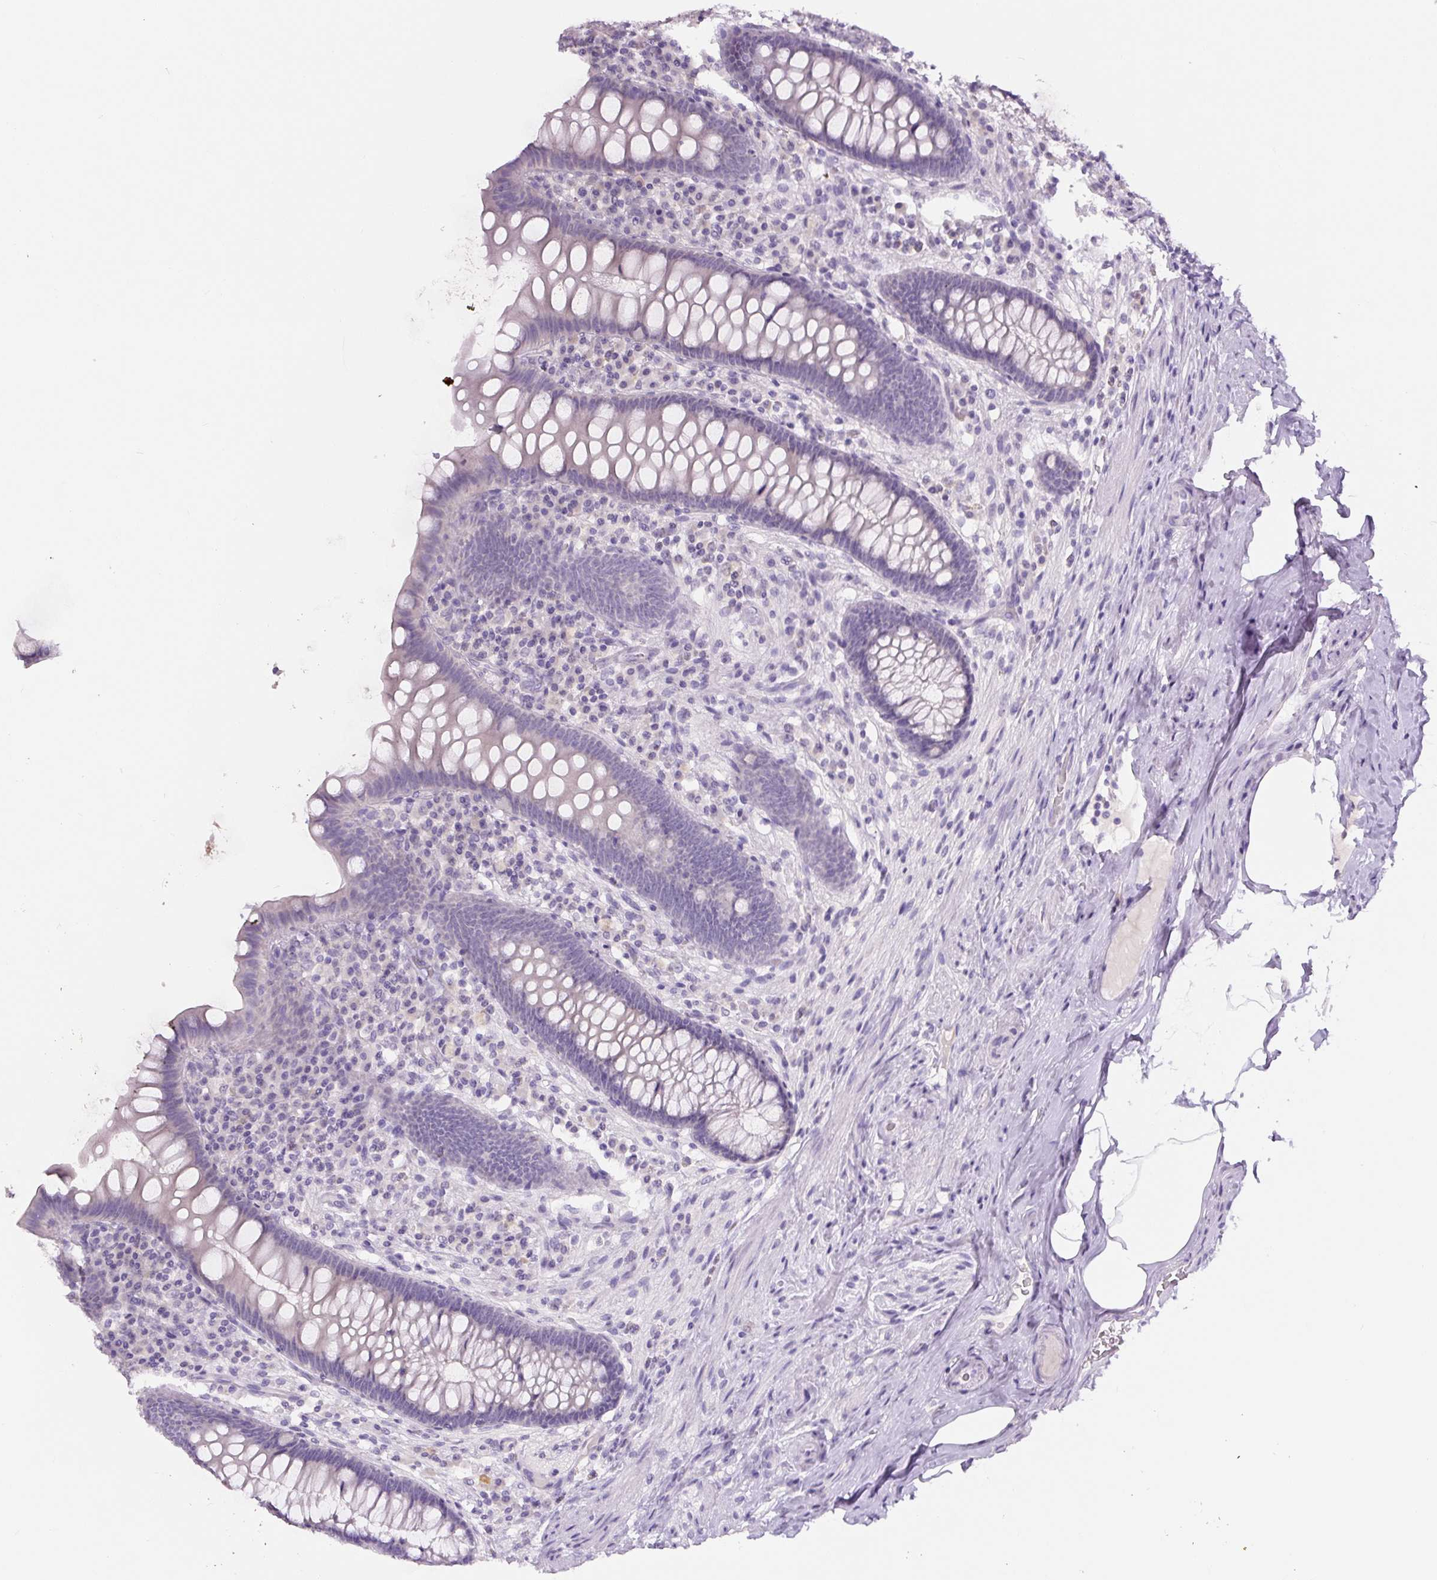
{"staining": {"intensity": "negative", "quantity": "none", "location": "none"}, "tissue": "appendix", "cell_type": "Glandular cells", "image_type": "normal", "snomed": [{"axis": "morphology", "description": "Normal tissue, NOS"}, {"axis": "topography", "description": "Appendix"}], "caption": "DAB (3,3'-diaminobenzidine) immunohistochemical staining of benign appendix reveals no significant staining in glandular cells.", "gene": "SIX1", "patient": {"sex": "male", "age": 71}}